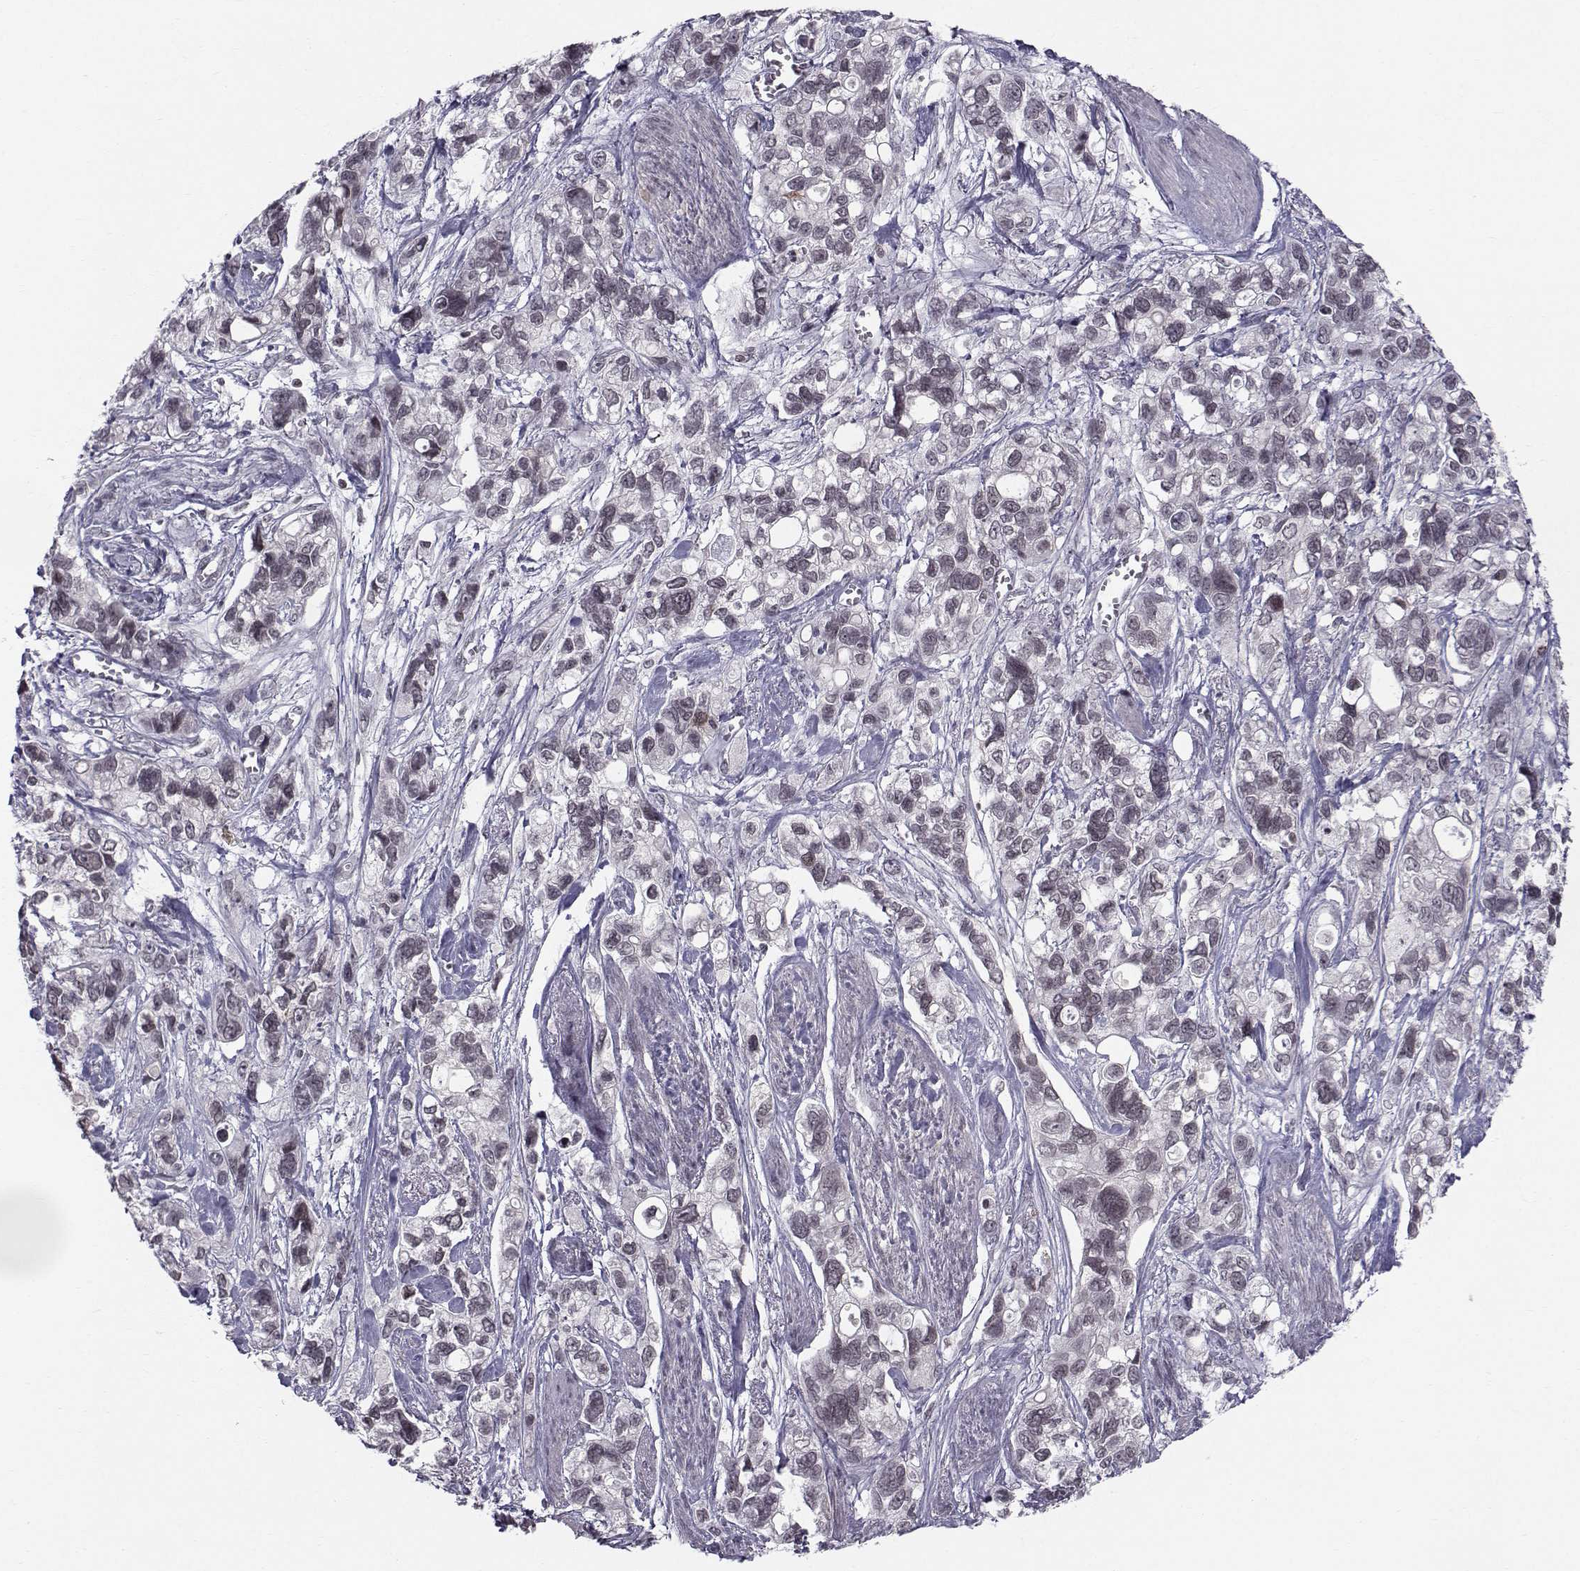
{"staining": {"intensity": "negative", "quantity": "none", "location": "none"}, "tissue": "stomach cancer", "cell_type": "Tumor cells", "image_type": "cancer", "snomed": [{"axis": "morphology", "description": "Adenocarcinoma, NOS"}, {"axis": "topography", "description": "Stomach, upper"}], "caption": "There is no significant expression in tumor cells of stomach cancer.", "gene": "MARCHF4", "patient": {"sex": "female", "age": 81}}